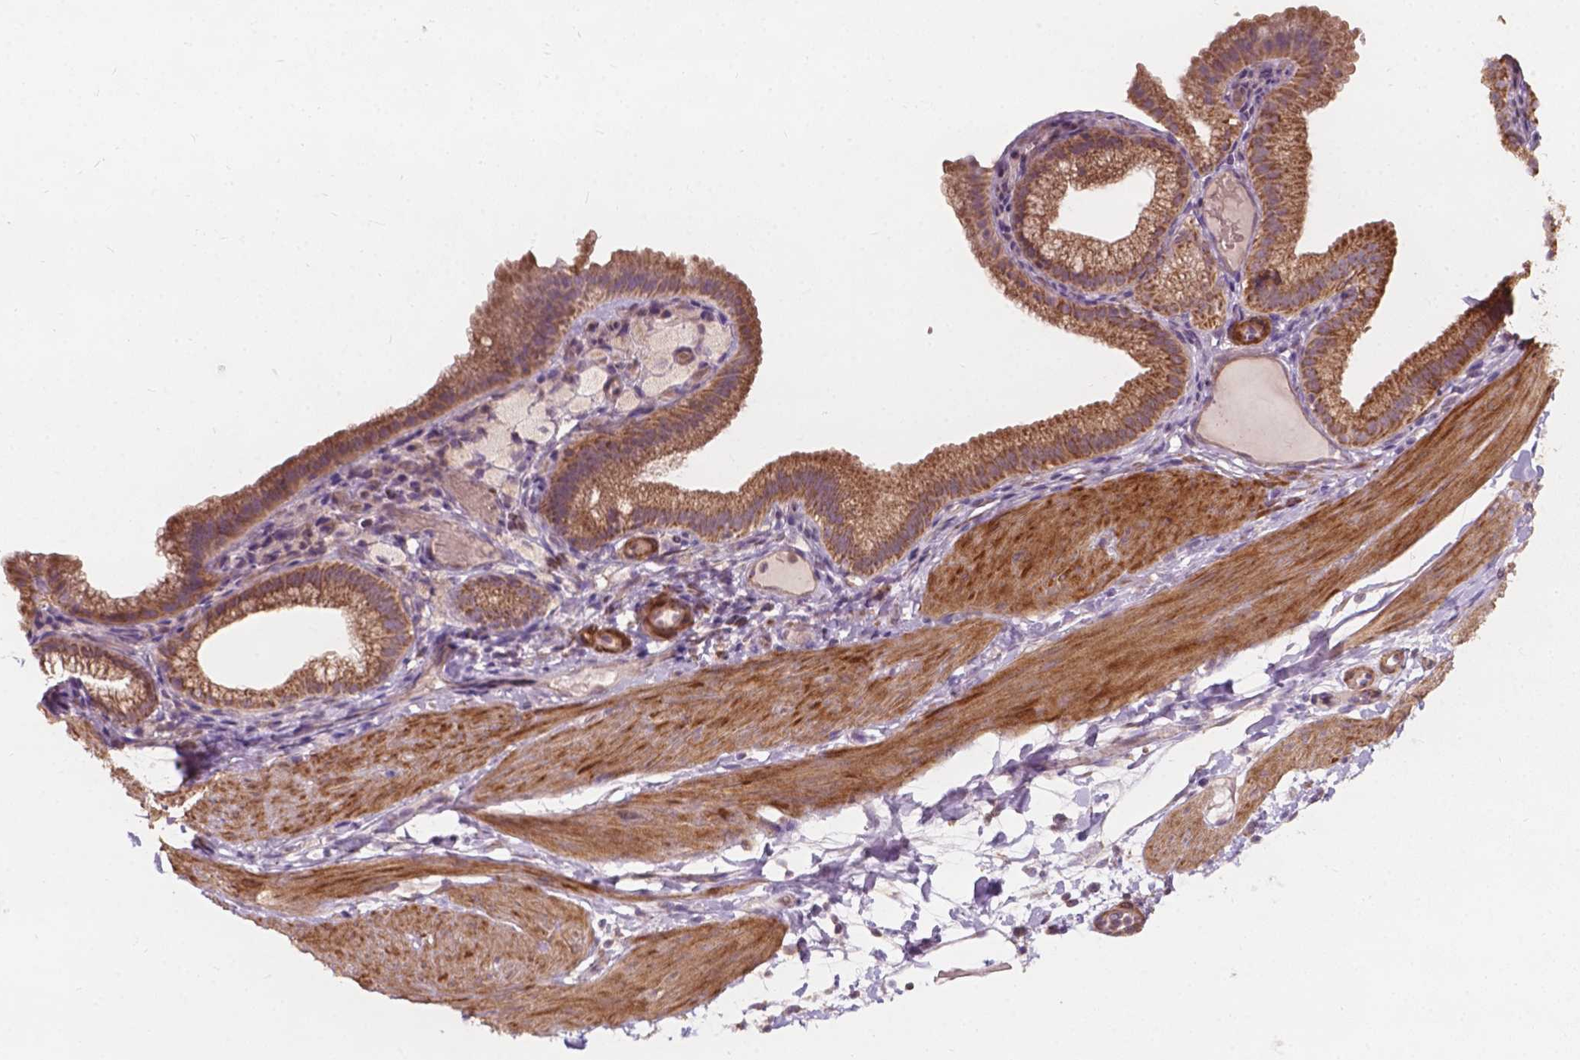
{"staining": {"intensity": "negative", "quantity": "none", "location": "none"}, "tissue": "adipose tissue", "cell_type": "Adipocytes", "image_type": "normal", "snomed": [{"axis": "morphology", "description": "Normal tissue, NOS"}, {"axis": "topography", "description": "Gallbladder"}, {"axis": "topography", "description": "Peripheral nerve tissue"}], "caption": "DAB (3,3'-diaminobenzidine) immunohistochemical staining of unremarkable adipose tissue exhibits no significant expression in adipocytes.", "gene": "NDUFA10", "patient": {"sex": "female", "age": 45}}